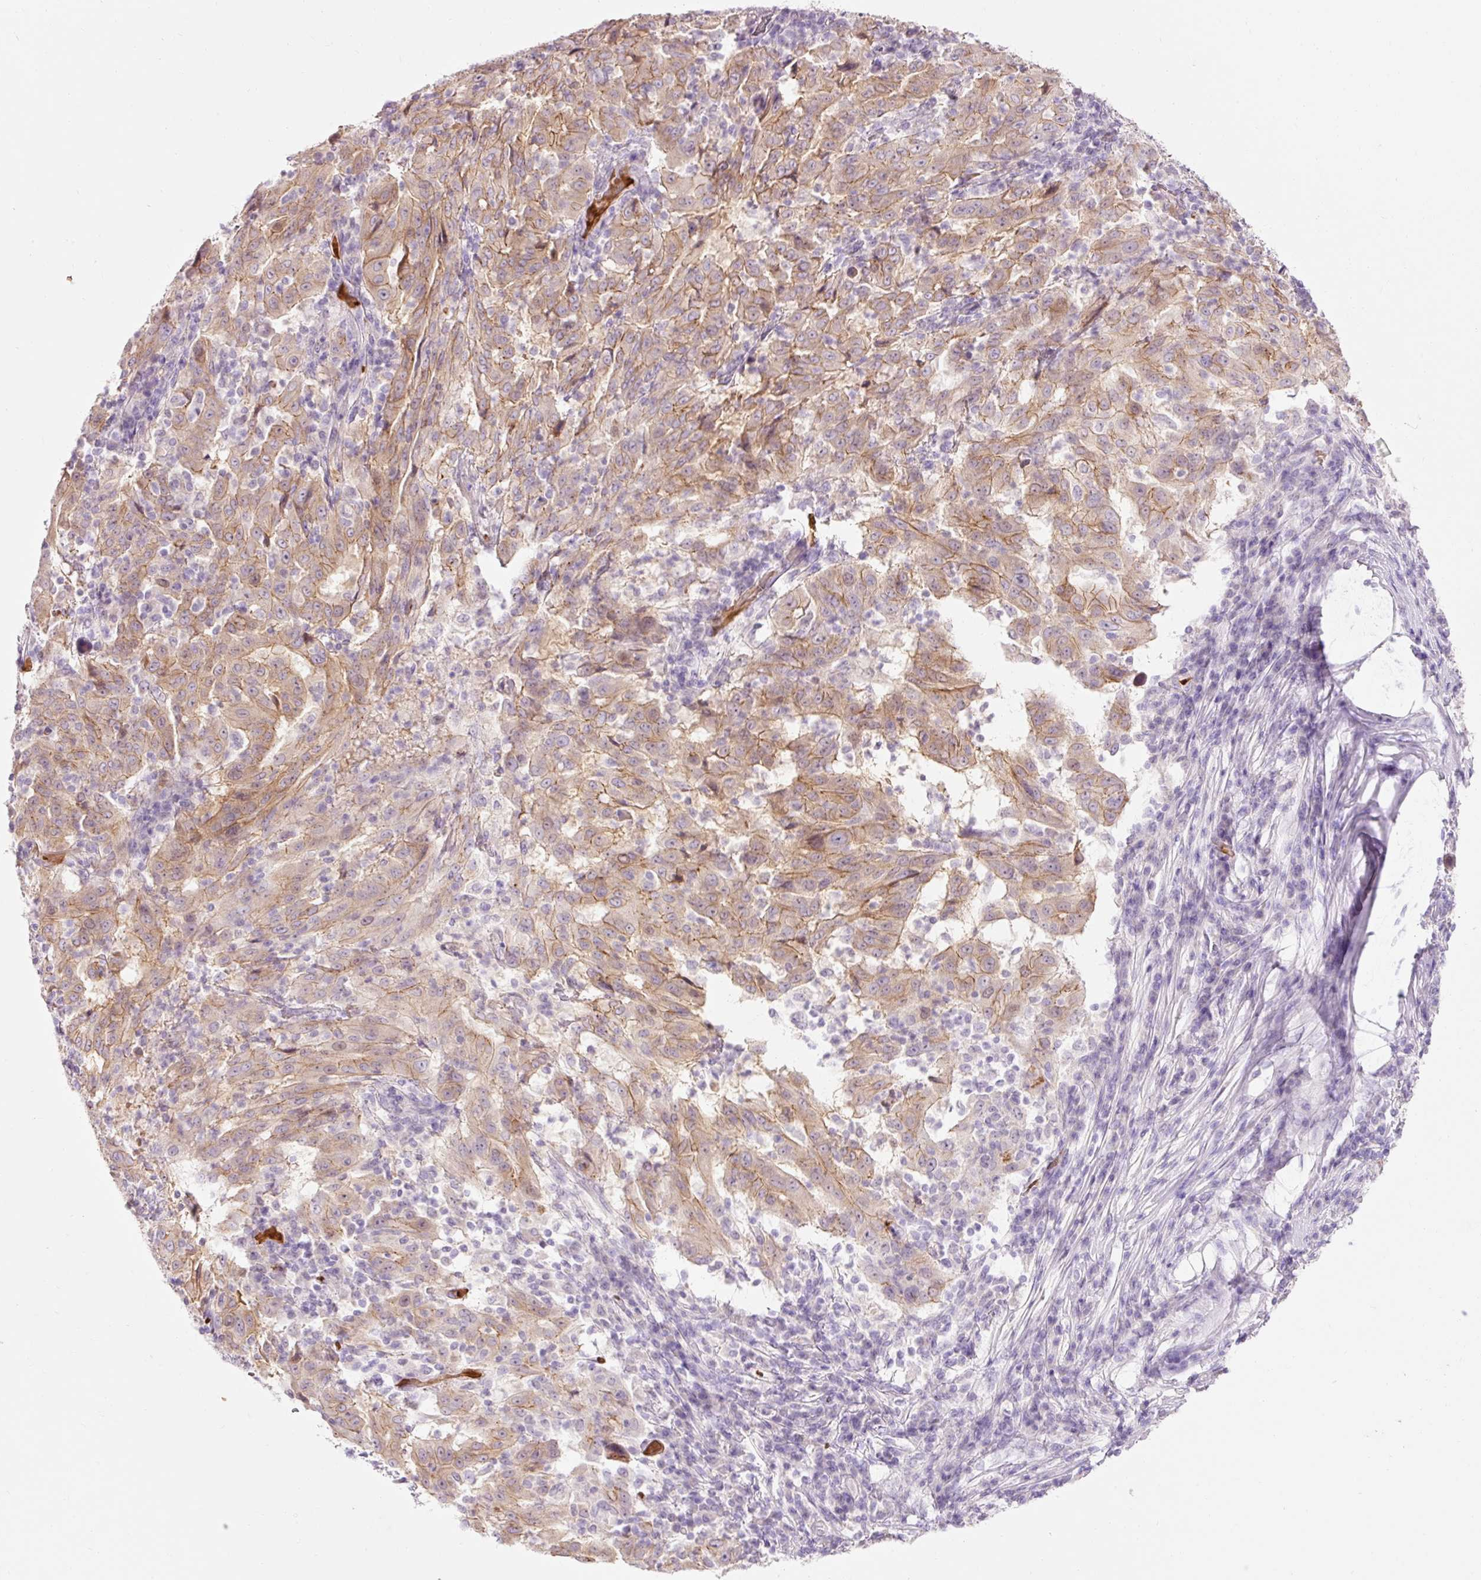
{"staining": {"intensity": "moderate", "quantity": "25%-75%", "location": "cytoplasmic/membranous"}, "tissue": "pancreatic cancer", "cell_type": "Tumor cells", "image_type": "cancer", "snomed": [{"axis": "morphology", "description": "Adenocarcinoma, NOS"}, {"axis": "topography", "description": "Pancreas"}], "caption": "An immunohistochemistry micrograph of tumor tissue is shown. Protein staining in brown shows moderate cytoplasmic/membranous positivity in pancreatic cancer within tumor cells.", "gene": "DHRS11", "patient": {"sex": "male", "age": 63}}